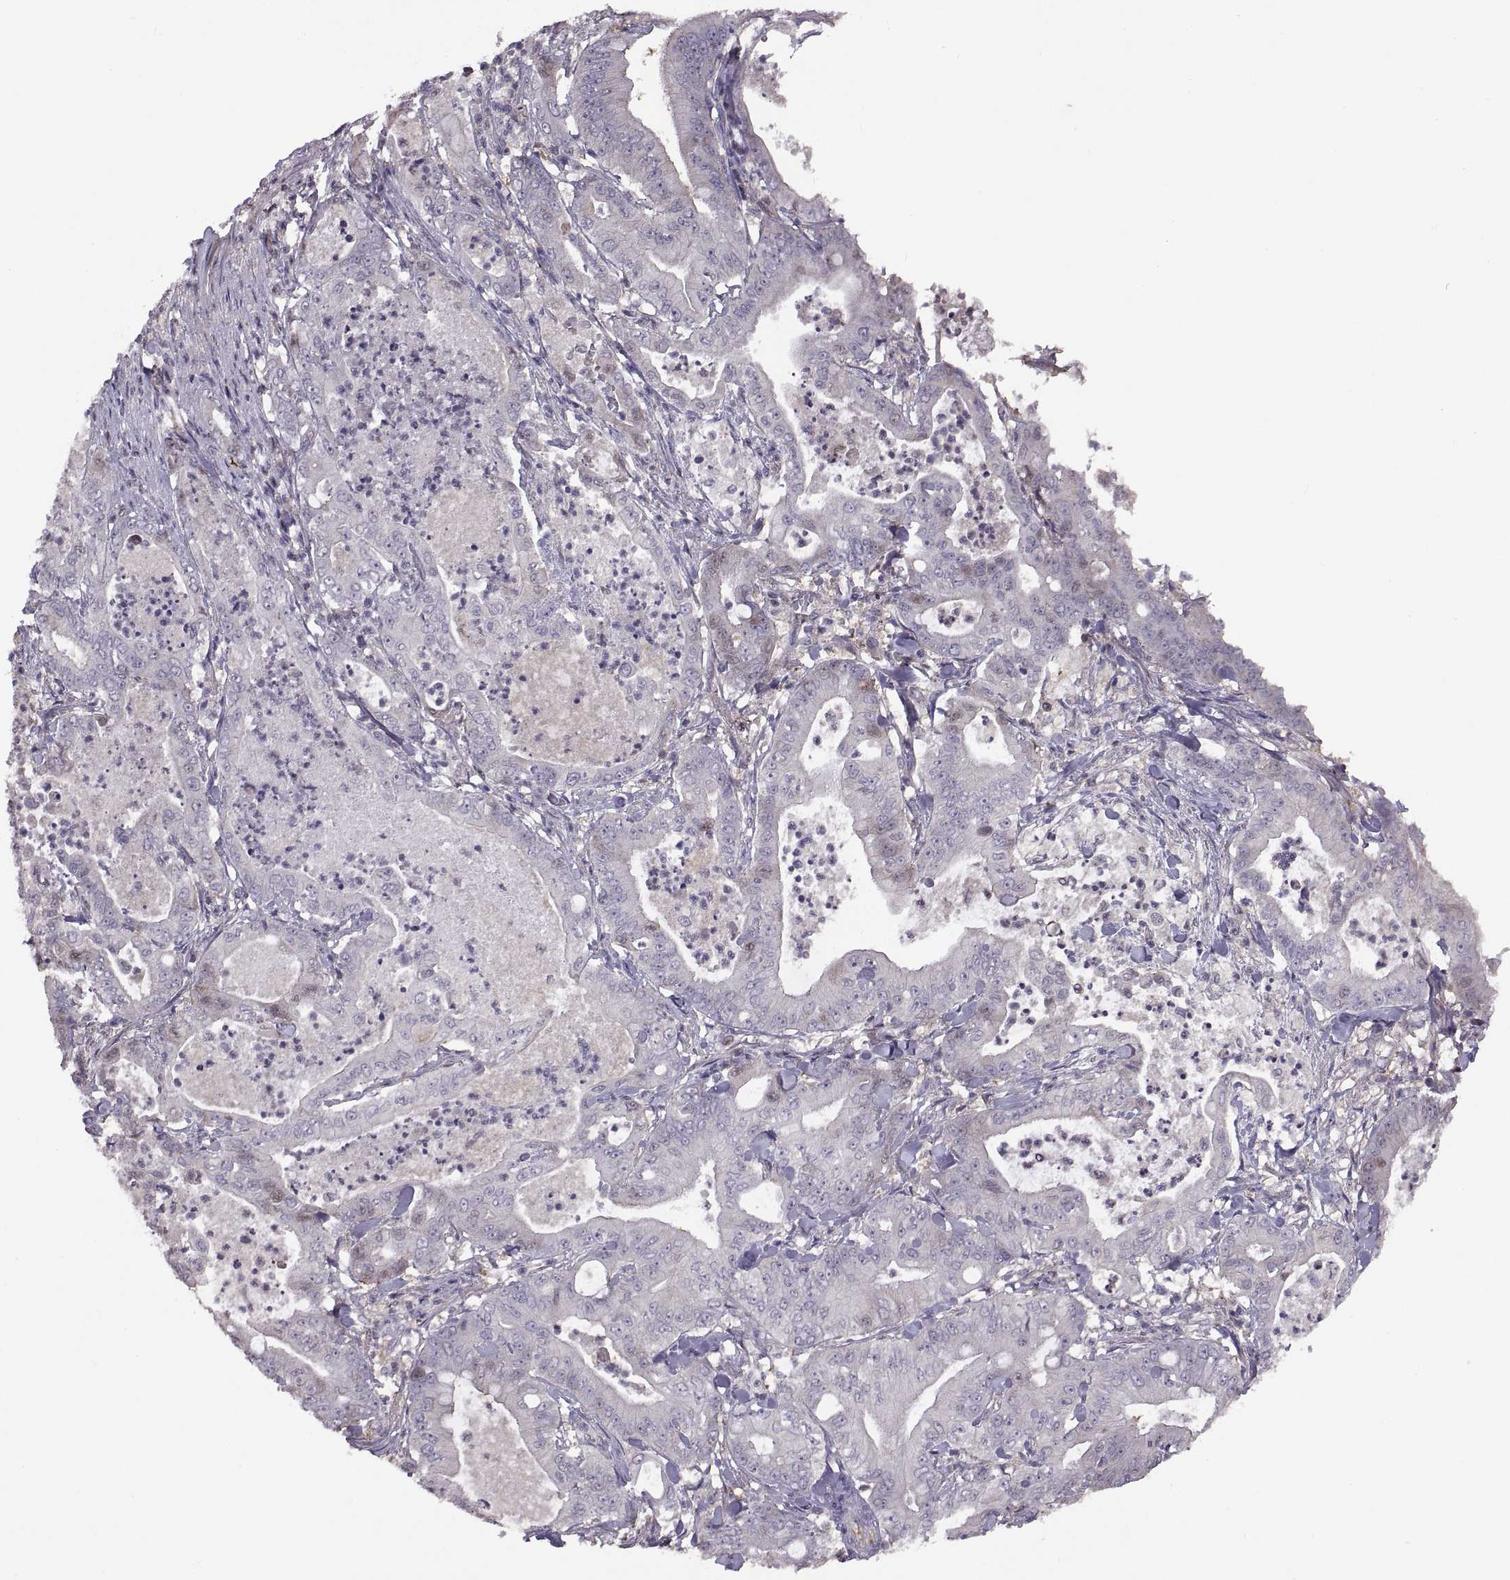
{"staining": {"intensity": "negative", "quantity": "none", "location": "none"}, "tissue": "pancreatic cancer", "cell_type": "Tumor cells", "image_type": "cancer", "snomed": [{"axis": "morphology", "description": "Adenocarcinoma, NOS"}, {"axis": "topography", "description": "Pancreas"}], "caption": "A micrograph of pancreatic cancer stained for a protein demonstrates no brown staining in tumor cells. (DAB (3,3'-diaminobenzidine) immunohistochemistry (IHC) visualized using brightfield microscopy, high magnification).", "gene": "NMNAT2", "patient": {"sex": "male", "age": 71}}